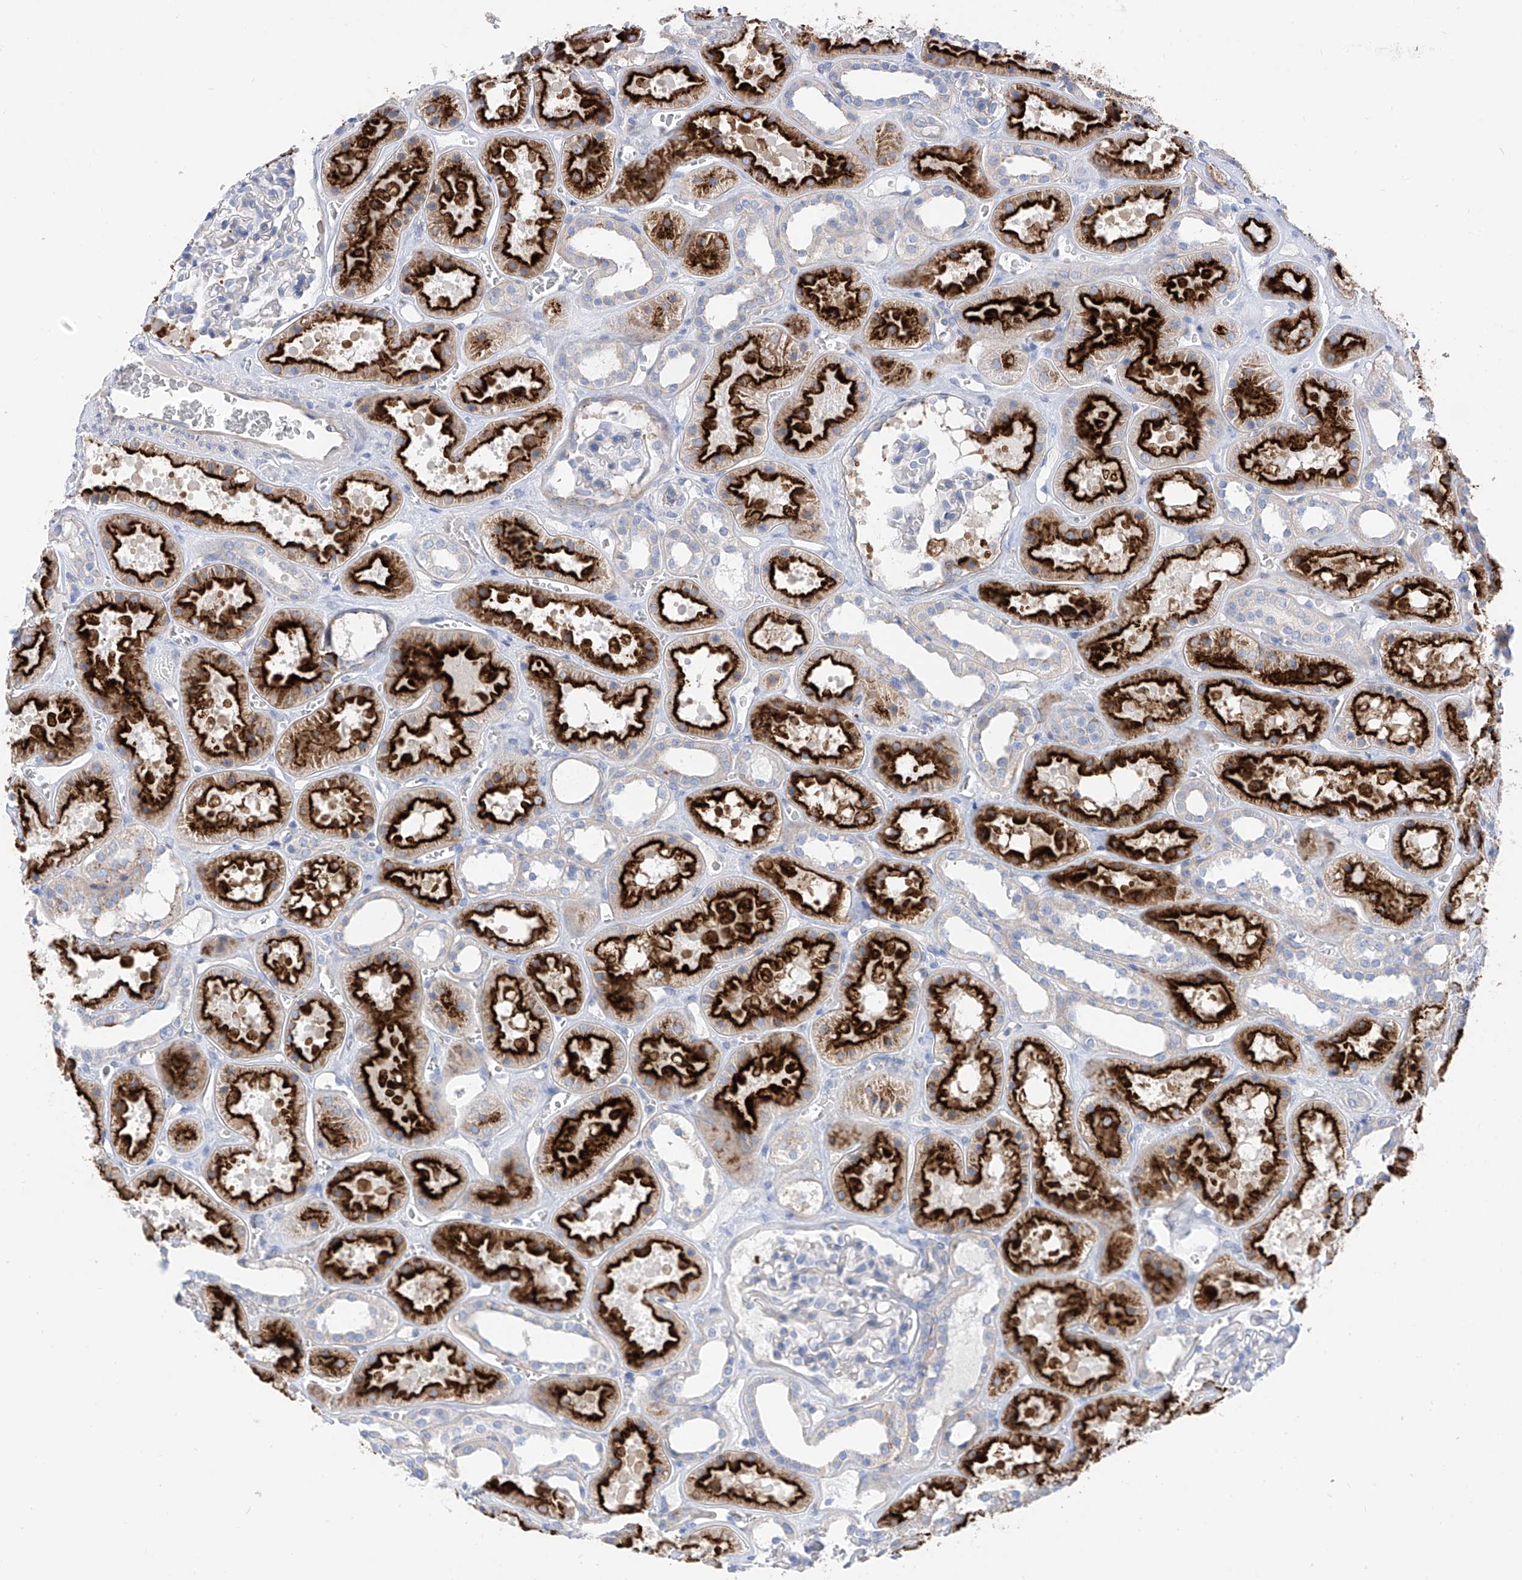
{"staining": {"intensity": "negative", "quantity": "none", "location": "none"}, "tissue": "kidney", "cell_type": "Cells in glomeruli", "image_type": "normal", "snomed": [{"axis": "morphology", "description": "Normal tissue, NOS"}, {"axis": "topography", "description": "Kidney"}], "caption": "Cells in glomeruli are negative for brown protein staining in unremarkable kidney. (DAB IHC with hematoxylin counter stain).", "gene": "ITGA9", "patient": {"sex": "female", "age": 41}}